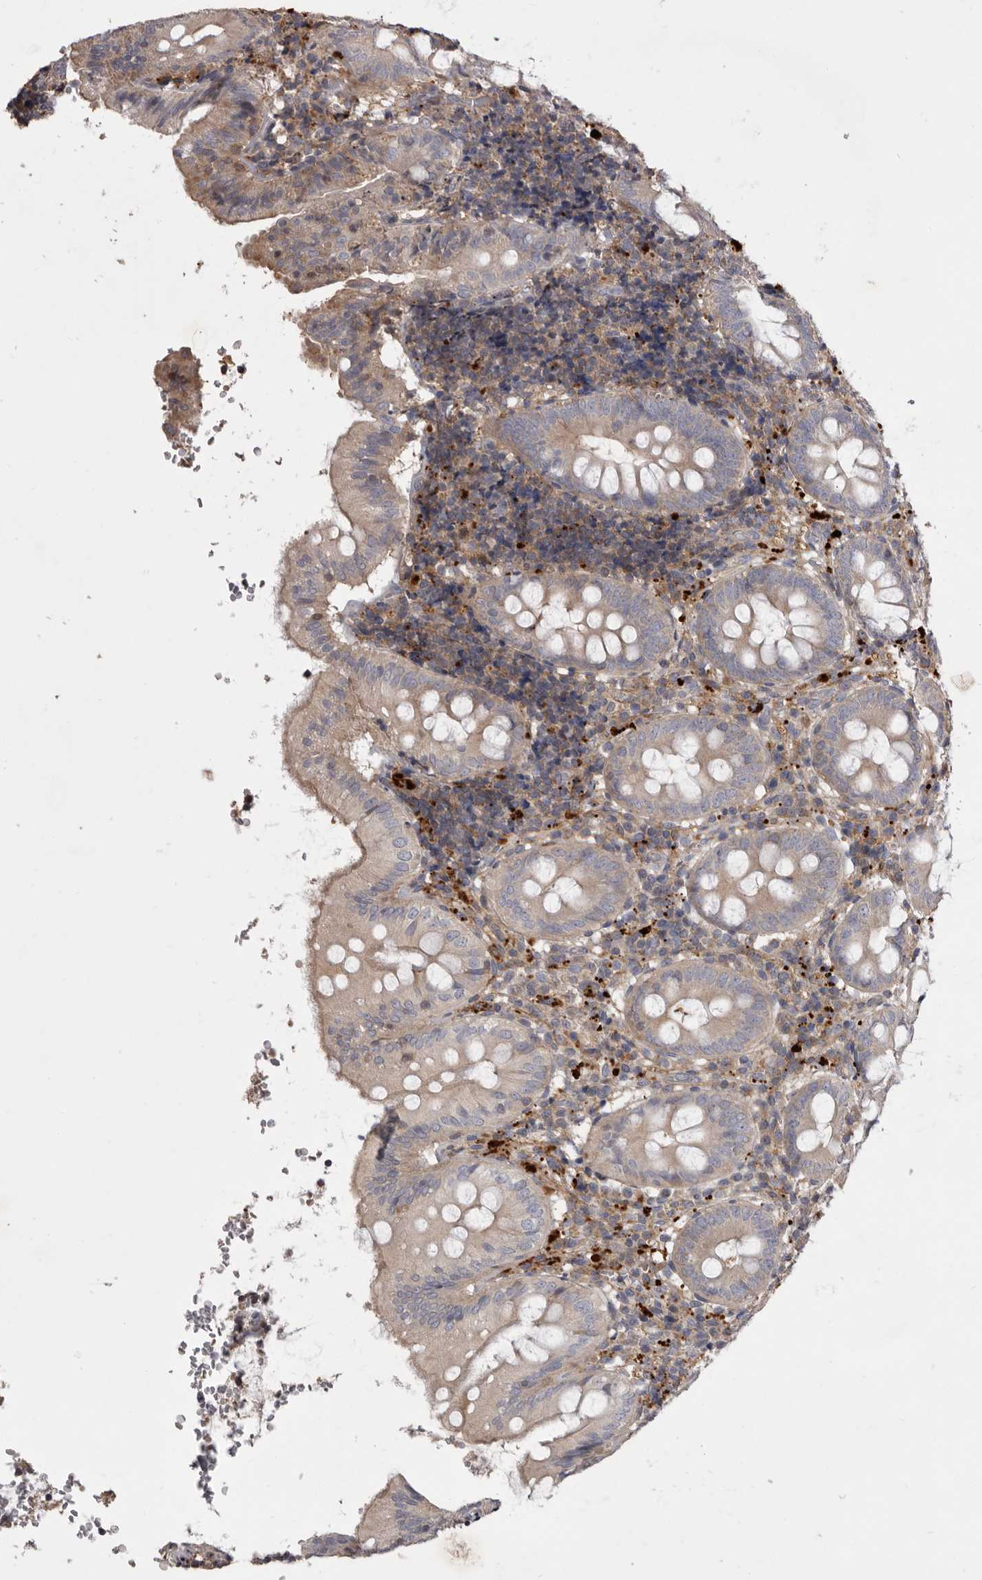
{"staining": {"intensity": "weak", "quantity": "<25%", "location": "cytoplasmic/membranous"}, "tissue": "appendix", "cell_type": "Glandular cells", "image_type": "normal", "snomed": [{"axis": "morphology", "description": "Normal tissue, NOS"}, {"axis": "topography", "description": "Appendix"}], "caption": "The photomicrograph displays no staining of glandular cells in unremarkable appendix.", "gene": "WDR47", "patient": {"sex": "male", "age": 8}}